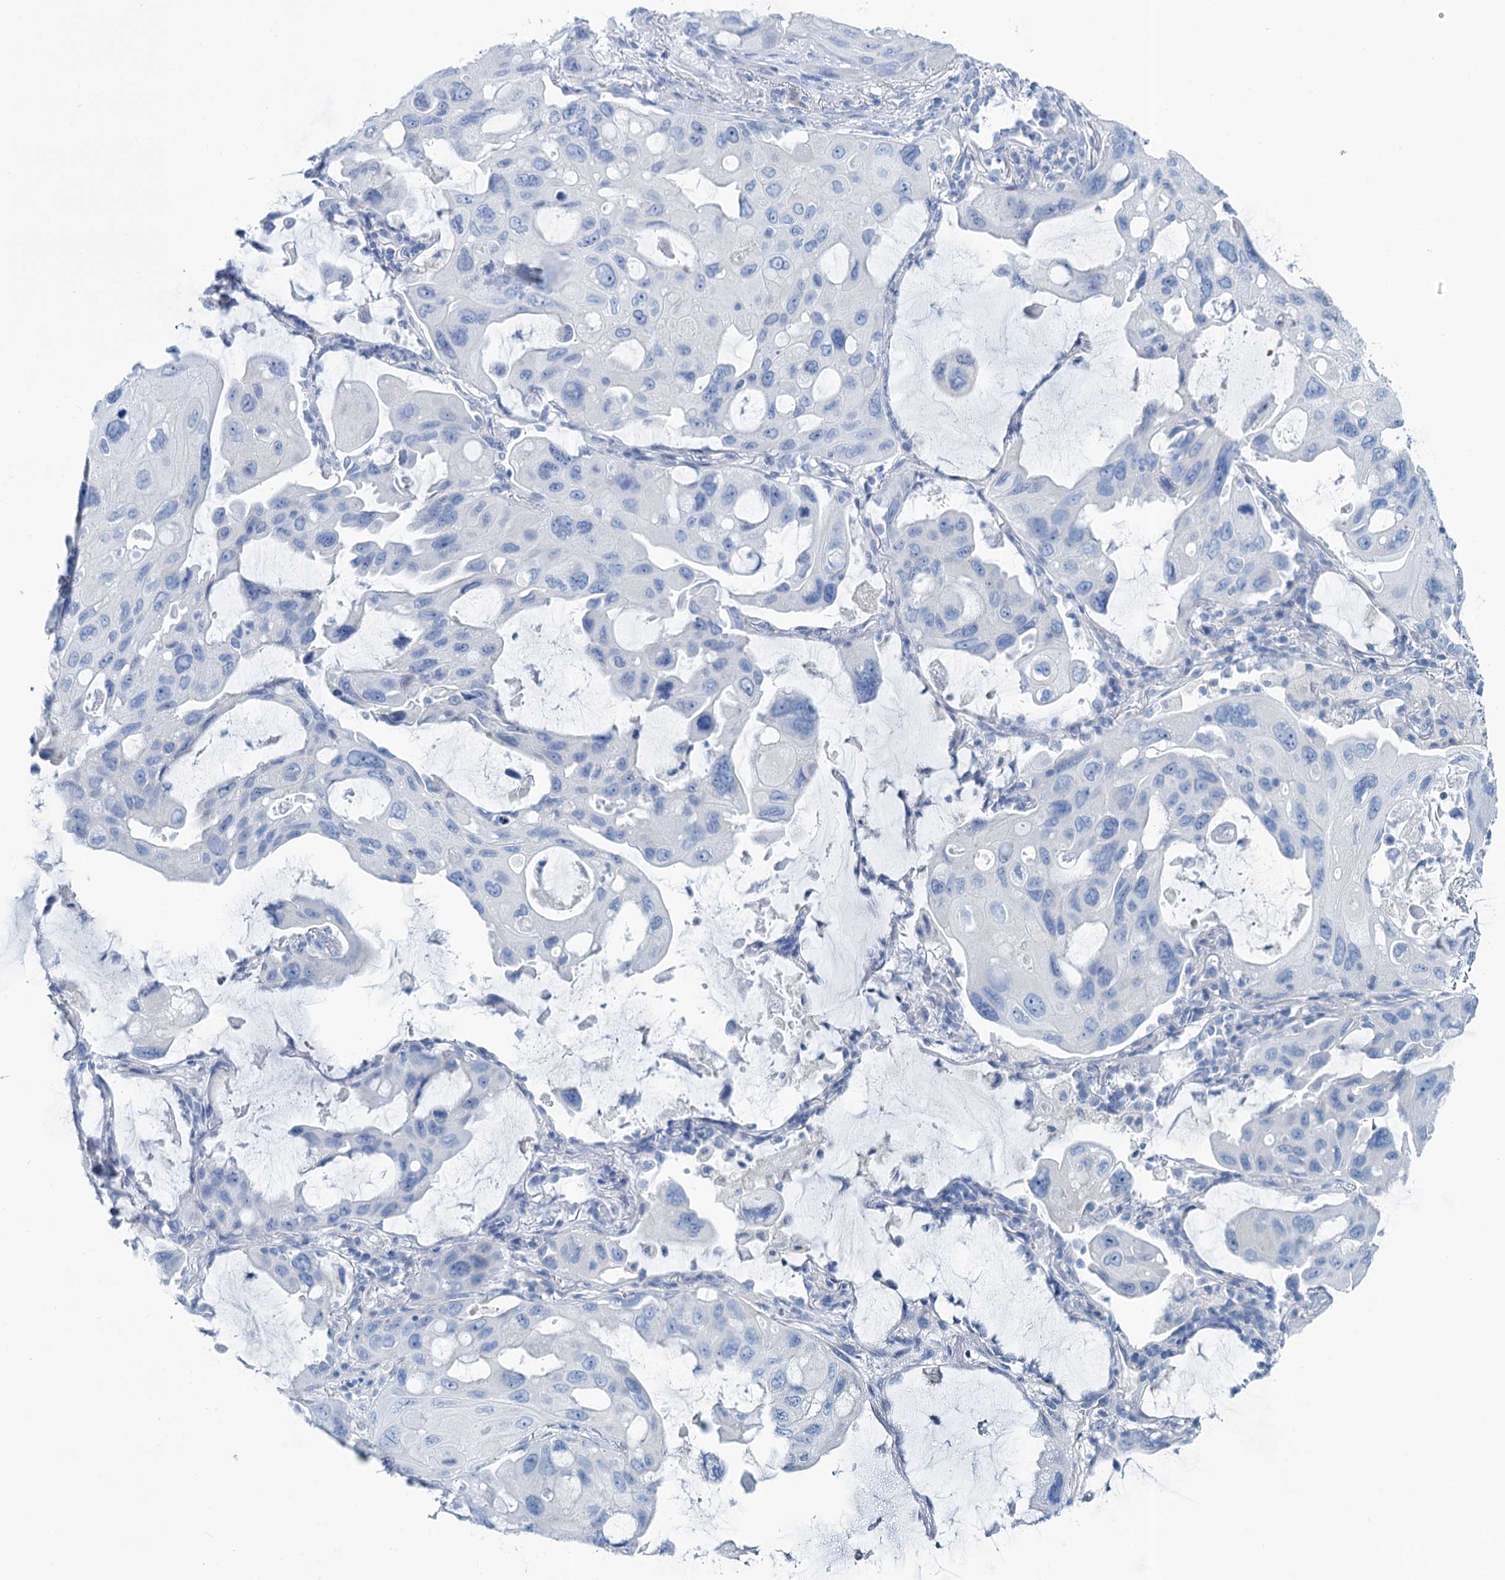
{"staining": {"intensity": "negative", "quantity": "none", "location": "none"}, "tissue": "lung cancer", "cell_type": "Tumor cells", "image_type": "cancer", "snomed": [{"axis": "morphology", "description": "Squamous cell carcinoma, NOS"}, {"axis": "topography", "description": "Lung"}], "caption": "The photomicrograph exhibits no significant staining in tumor cells of squamous cell carcinoma (lung).", "gene": "SLC1A3", "patient": {"sex": "female", "age": 73}}